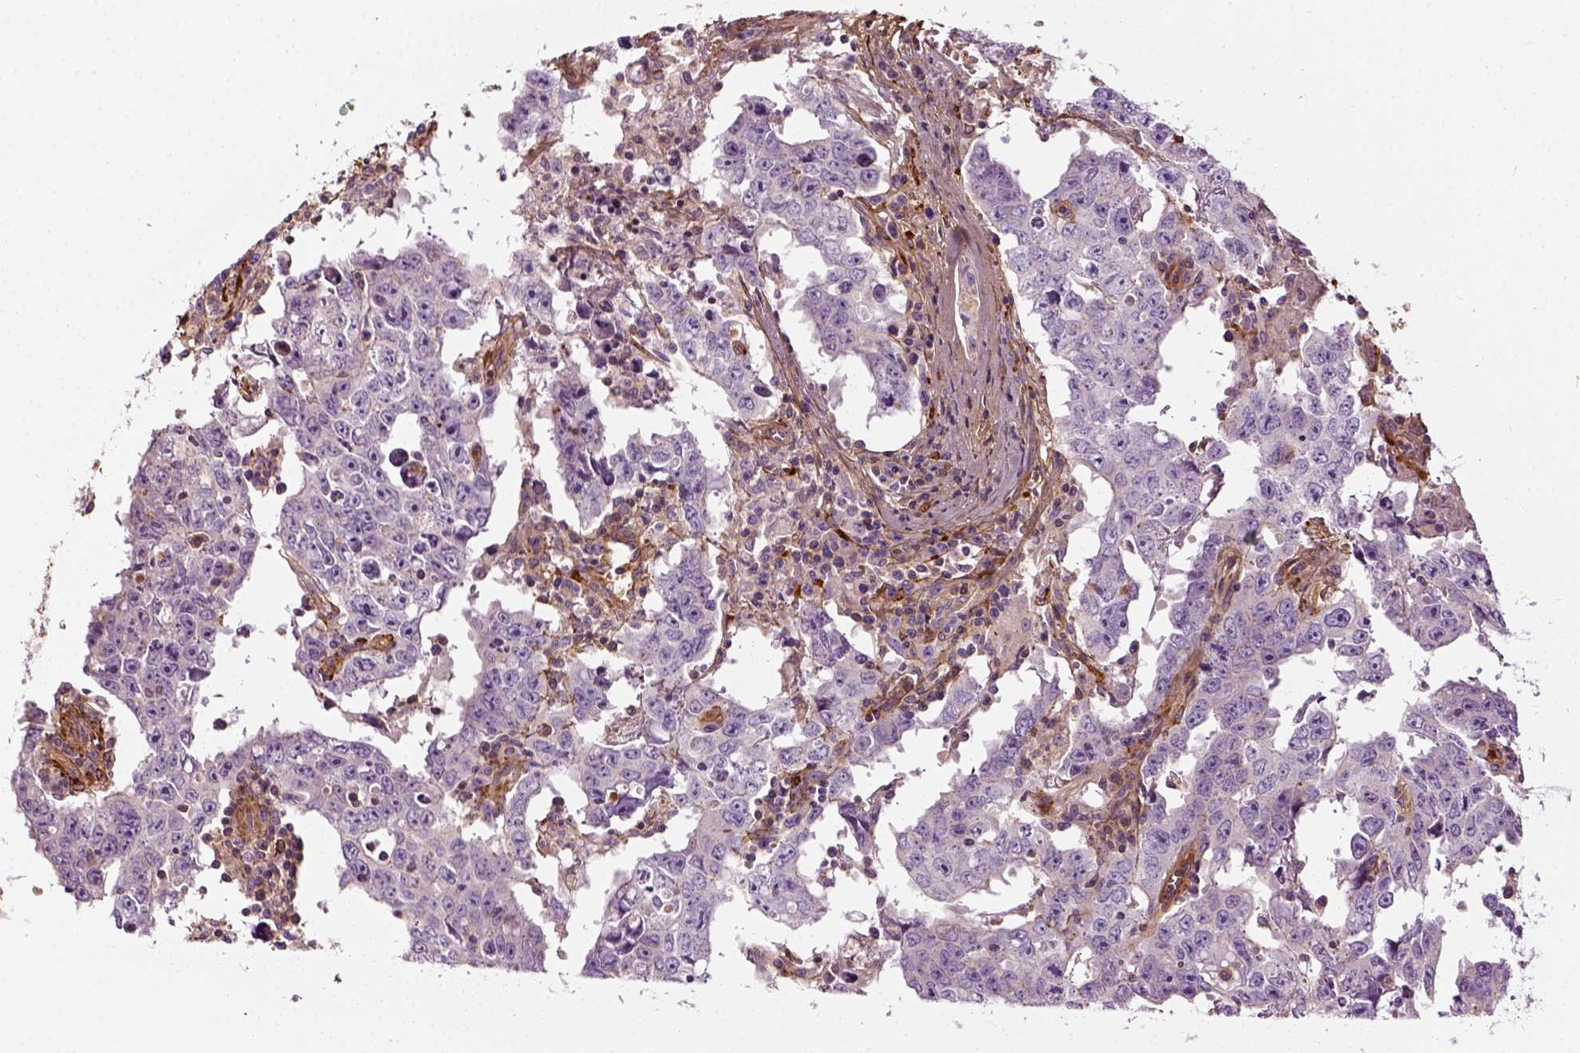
{"staining": {"intensity": "negative", "quantity": "none", "location": "none"}, "tissue": "testis cancer", "cell_type": "Tumor cells", "image_type": "cancer", "snomed": [{"axis": "morphology", "description": "Carcinoma, Embryonal, NOS"}, {"axis": "topography", "description": "Testis"}], "caption": "An immunohistochemistry (IHC) photomicrograph of testis cancer (embryonal carcinoma) is shown. There is no staining in tumor cells of testis cancer (embryonal carcinoma). (Brightfield microscopy of DAB IHC at high magnification).", "gene": "COL6A2", "patient": {"sex": "male", "age": 22}}